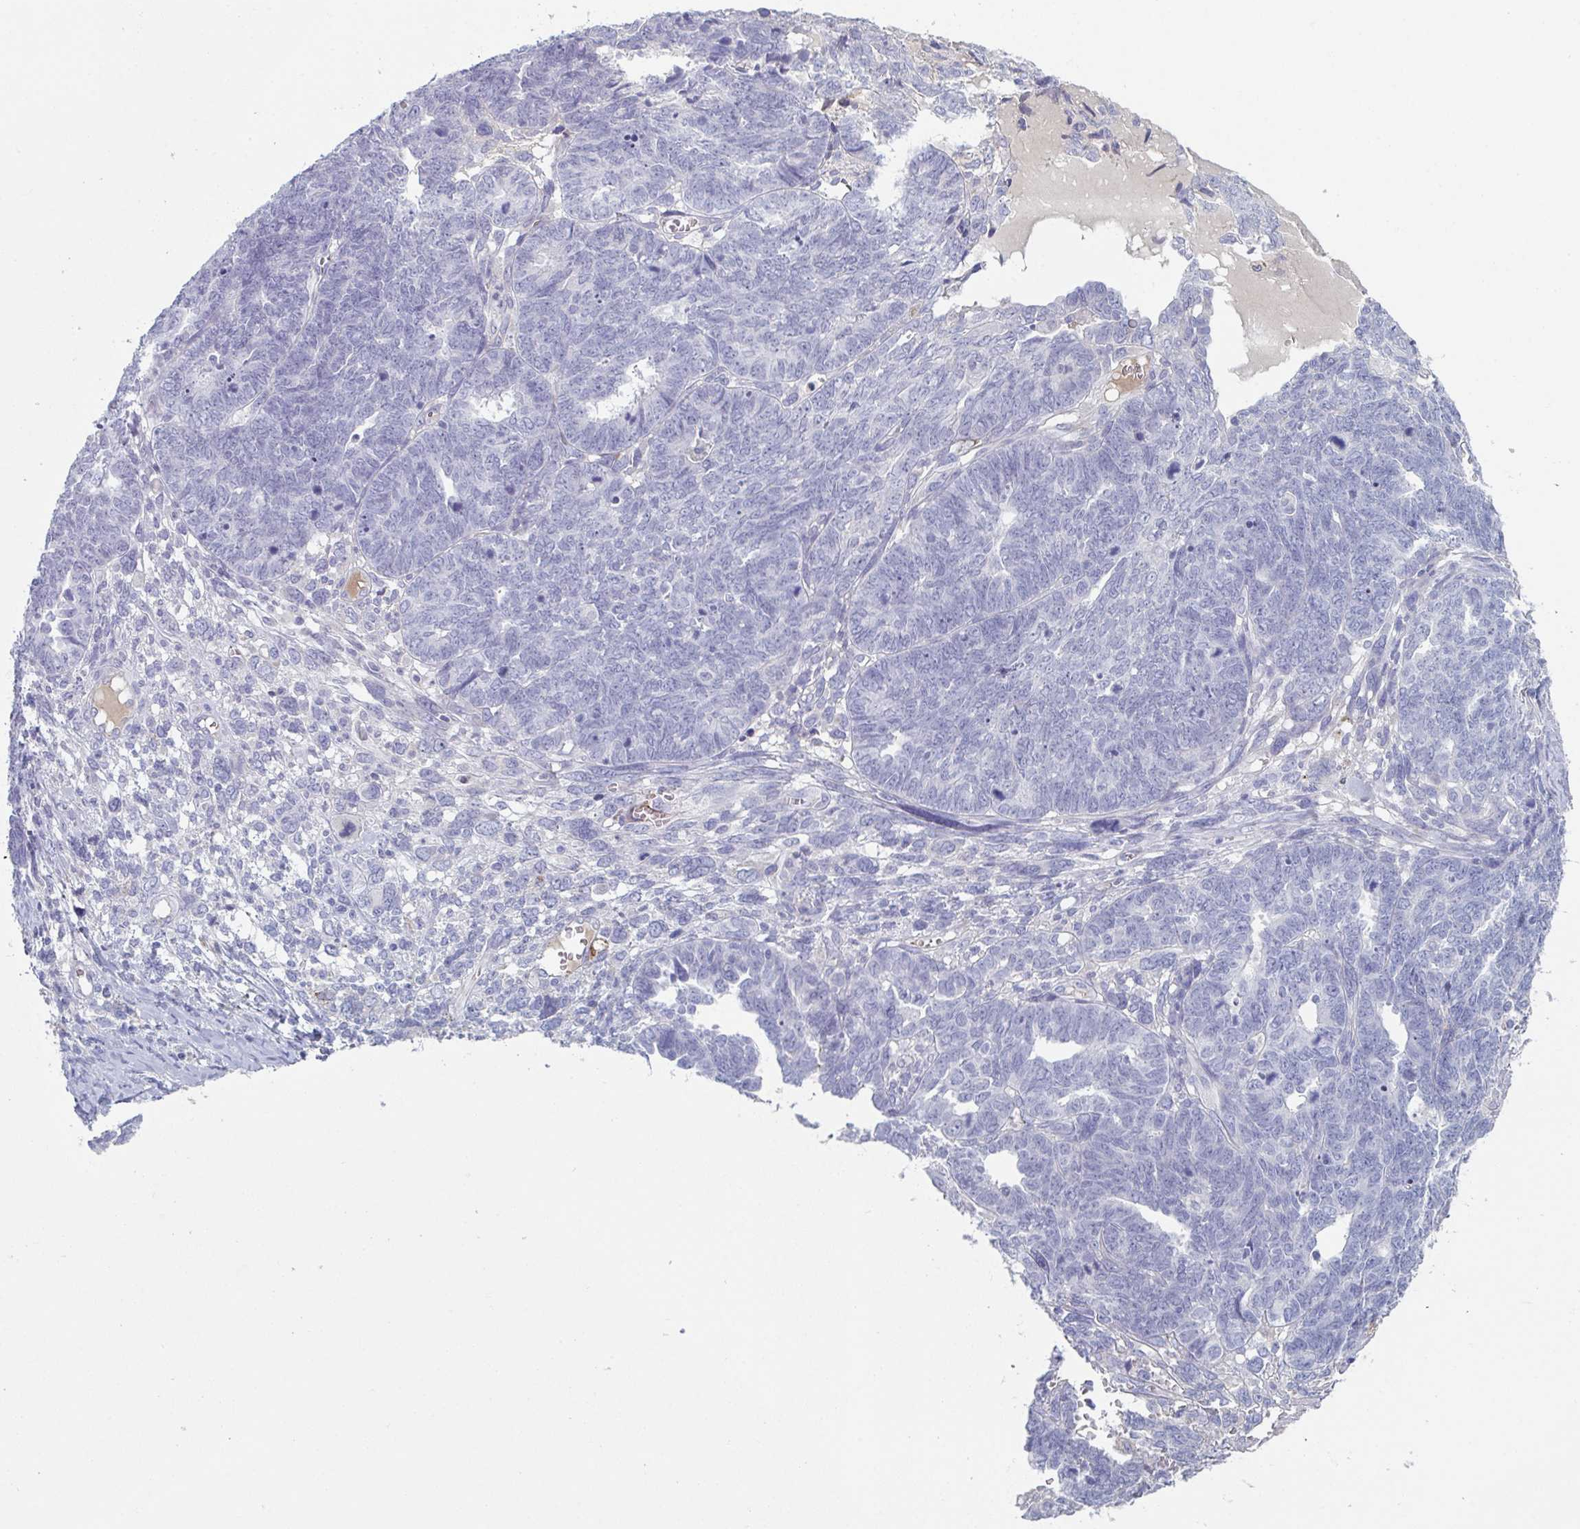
{"staining": {"intensity": "negative", "quantity": "none", "location": "none"}, "tissue": "ovarian cancer", "cell_type": "Tumor cells", "image_type": "cancer", "snomed": [{"axis": "morphology", "description": "Cystadenocarcinoma, serous, NOS"}, {"axis": "topography", "description": "Ovary"}], "caption": "Micrograph shows no significant protein expression in tumor cells of ovarian cancer.", "gene": "ADAM21", "patient": {"sex": "female", "age": 79}}